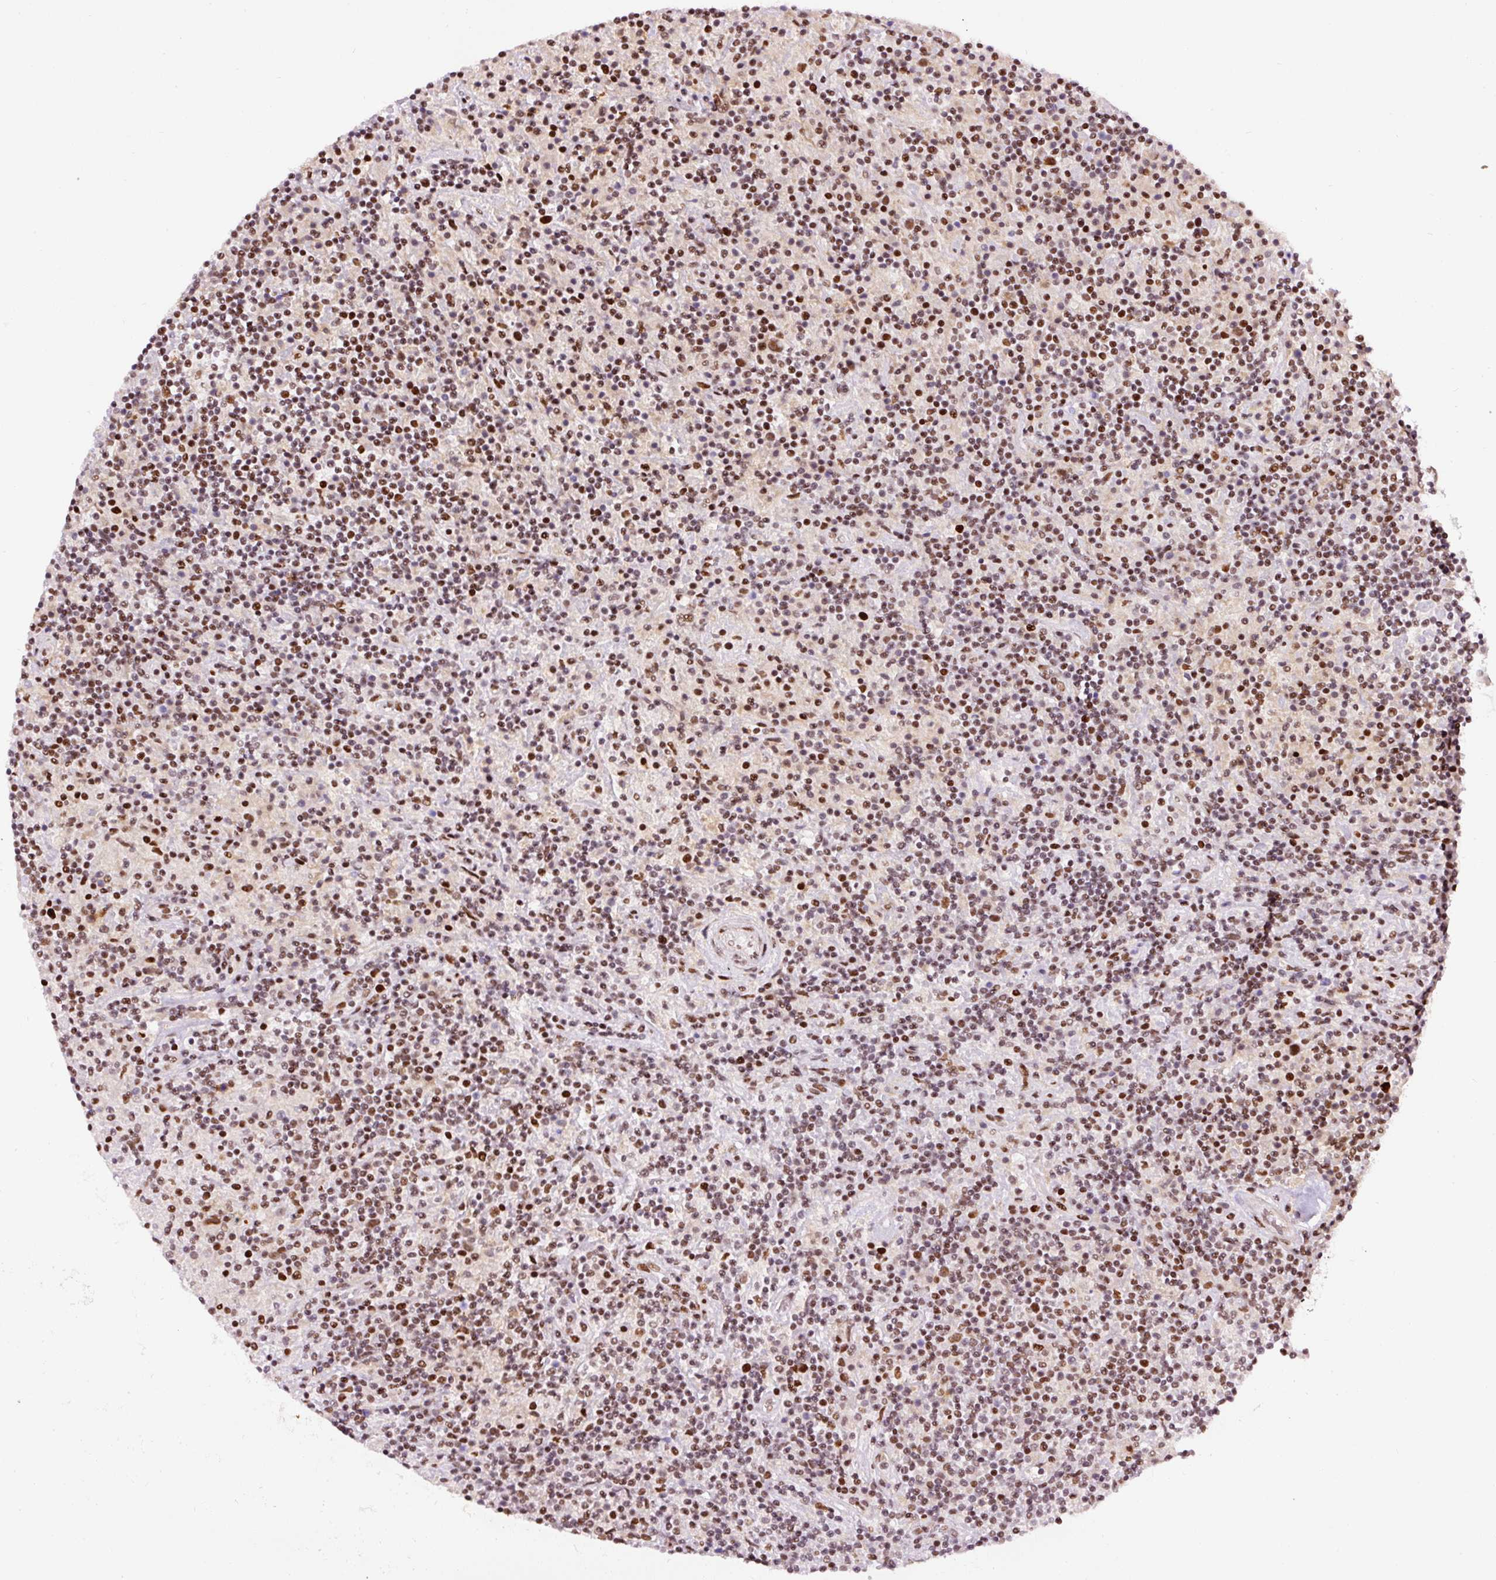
{"staining": {"intensity": "moderate", "quantity": ">75%", "location": "nuclear"}, "tissue": "lymphoma", "cell_type": "Tumor cells", "image_type": "cancer", "snomed": [{"axis": "morphology", "description": "Hodgkin's disease, NOS"}, {"axis": "topography", "description": "Lymph node"}], "caption": "The micrograph displays immunohistochemical staining of Hodgkin's disease. There is moderate nuclear expression is identified in about >75% of tumor cells.", "gene": "HNRNPC", "patient": {"sex": "male", "age": 70}}